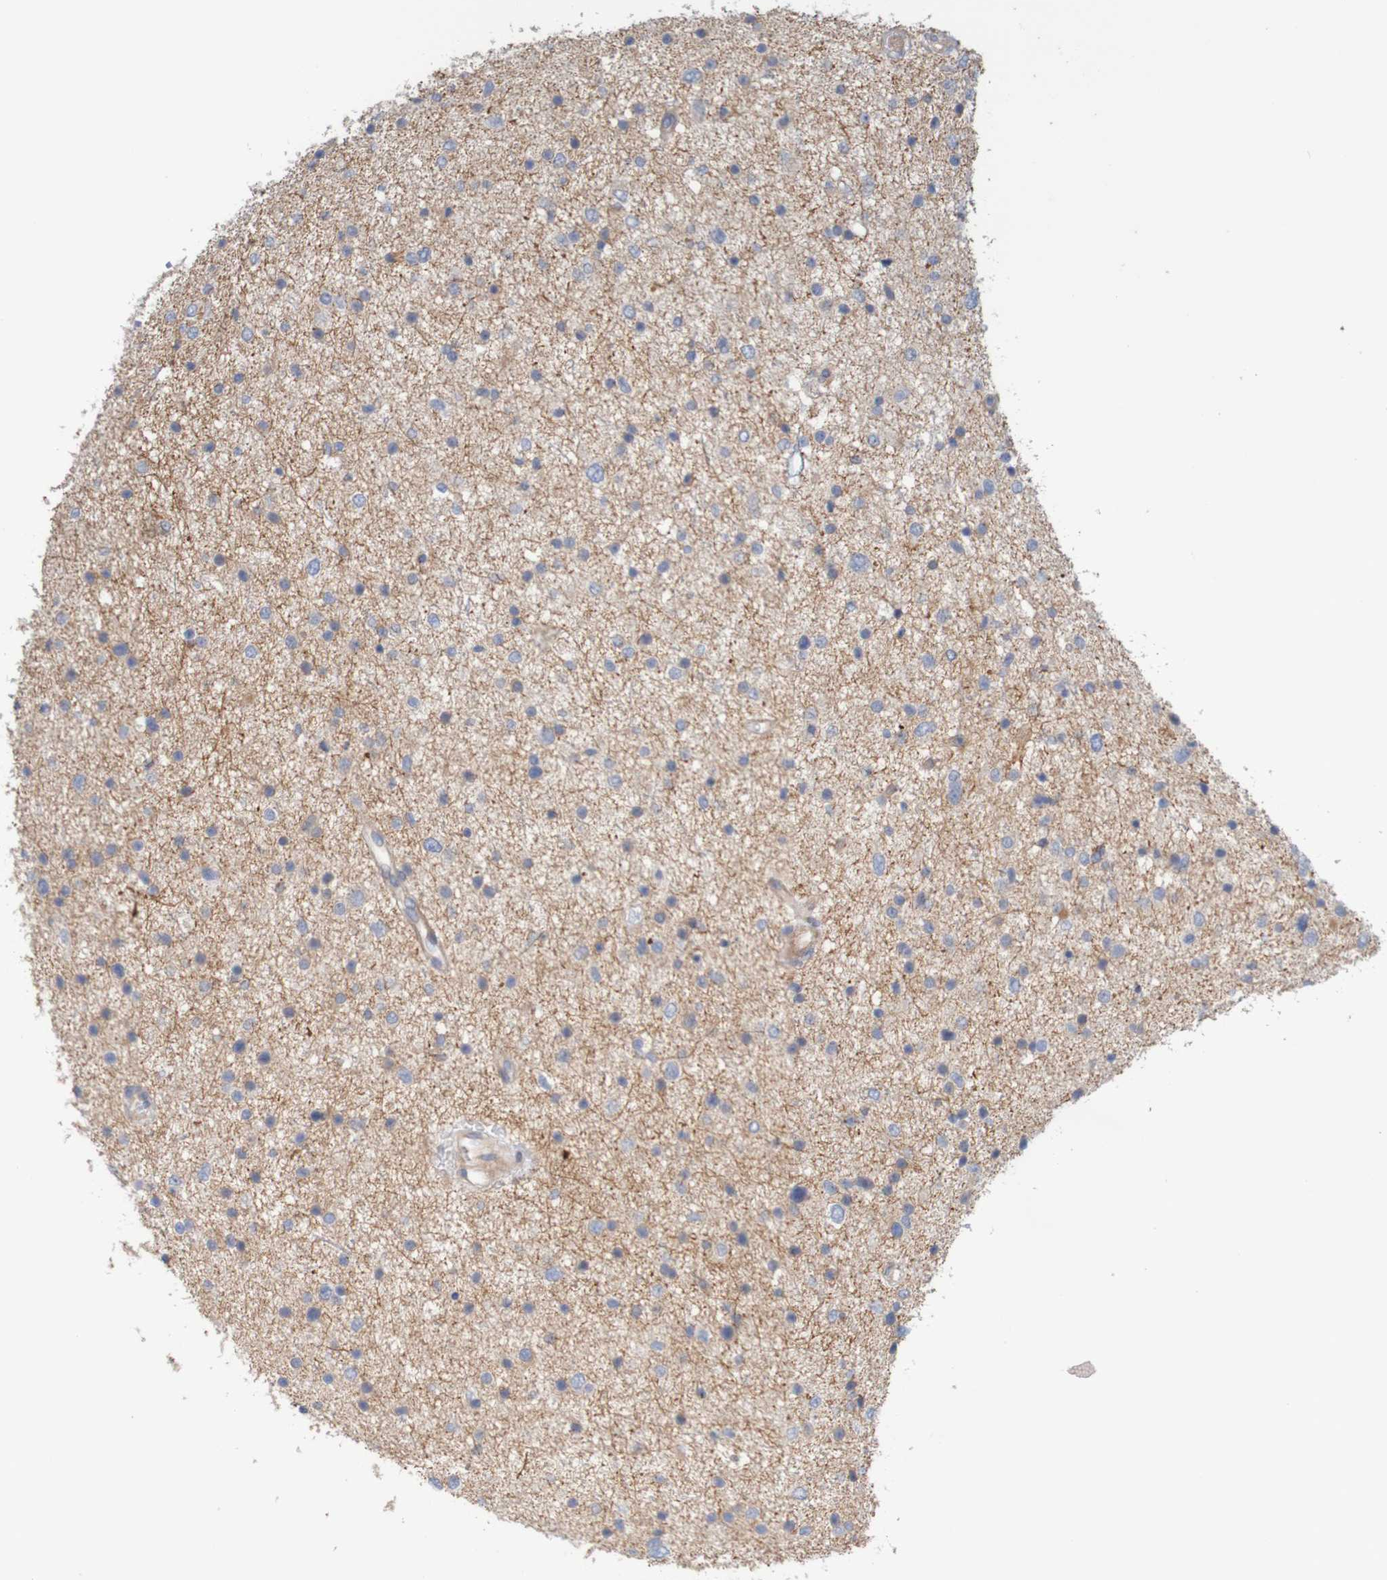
{"staining": {"intensity": "weak", "quantity": "<25%", "location": "cytoplasmic/membranous"}, "tissue": "glioma", "cell_type": "Tumor cells", "image_type": "cancer", "snomed": [{"axis": "morphology", "description": "Glioma, malignant, Low grade"}, {"axis": "topography", "description": "Brain"}], "caption": "DAB (3,3'-diaminobenzidine) immunohistochemical staining of glioma displays no significant expression in tumor cells.", "gene": "KRT23", "patient": {"sex": "female", "age": 37}}